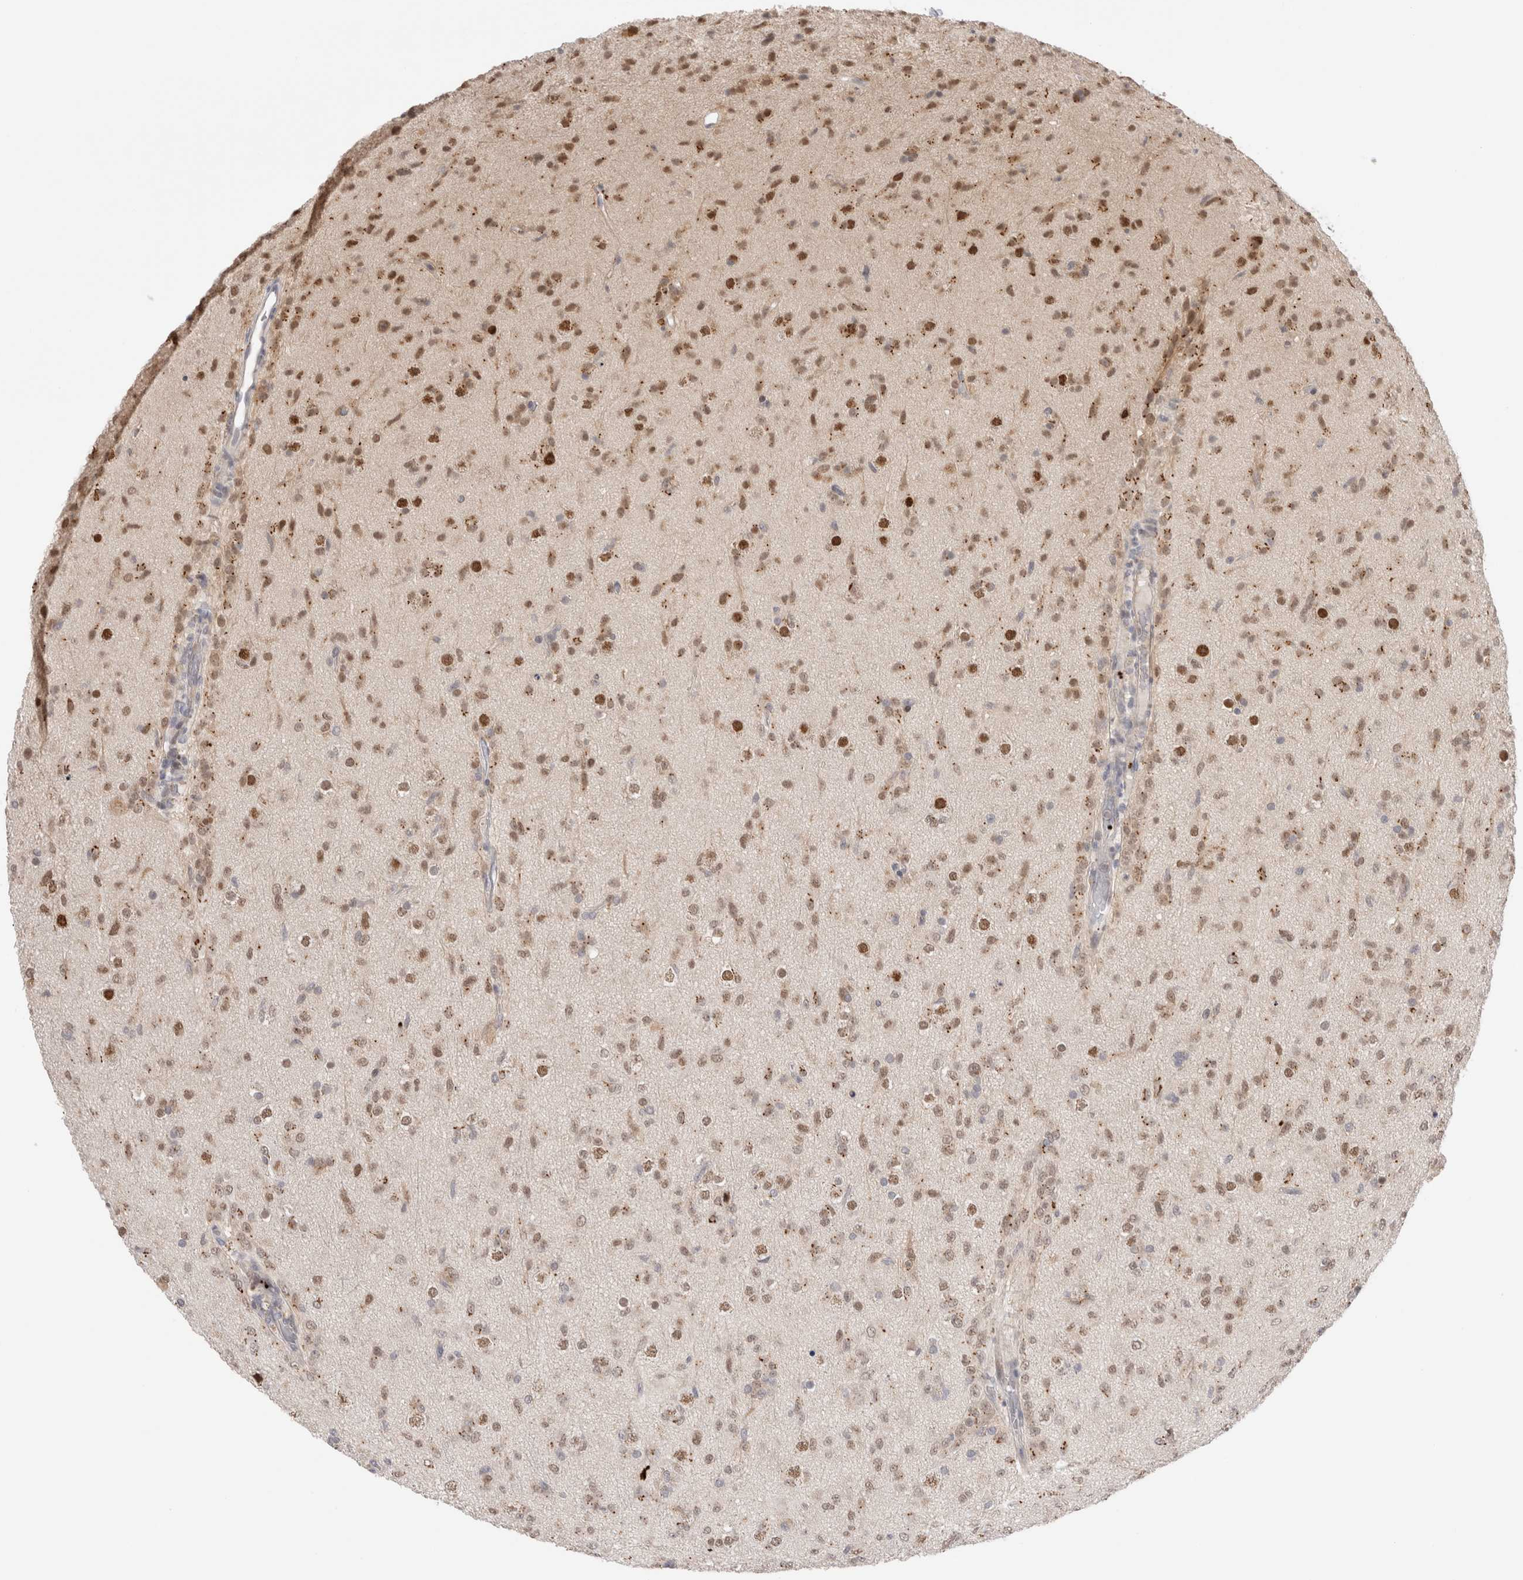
{"staining": {"intensity": "moderate", "quantity": ">75%", "location": "nuclear"}, "tissue": "glioma", "cell_type": "Tumor cells", "image_type": "cancer", "snomed": [{"axis": "morphology", "description": "Glioma, malignant, Low grade"}, {"axis": "topography", "description": "Brain"}], "caption": "This is an image of IHC staining of malignant low-grade glioma, which shows moderate expression in the nuclear of tumor cells.", "gene": "VPS28", "patient": {"sex": "male", "age": 65}}